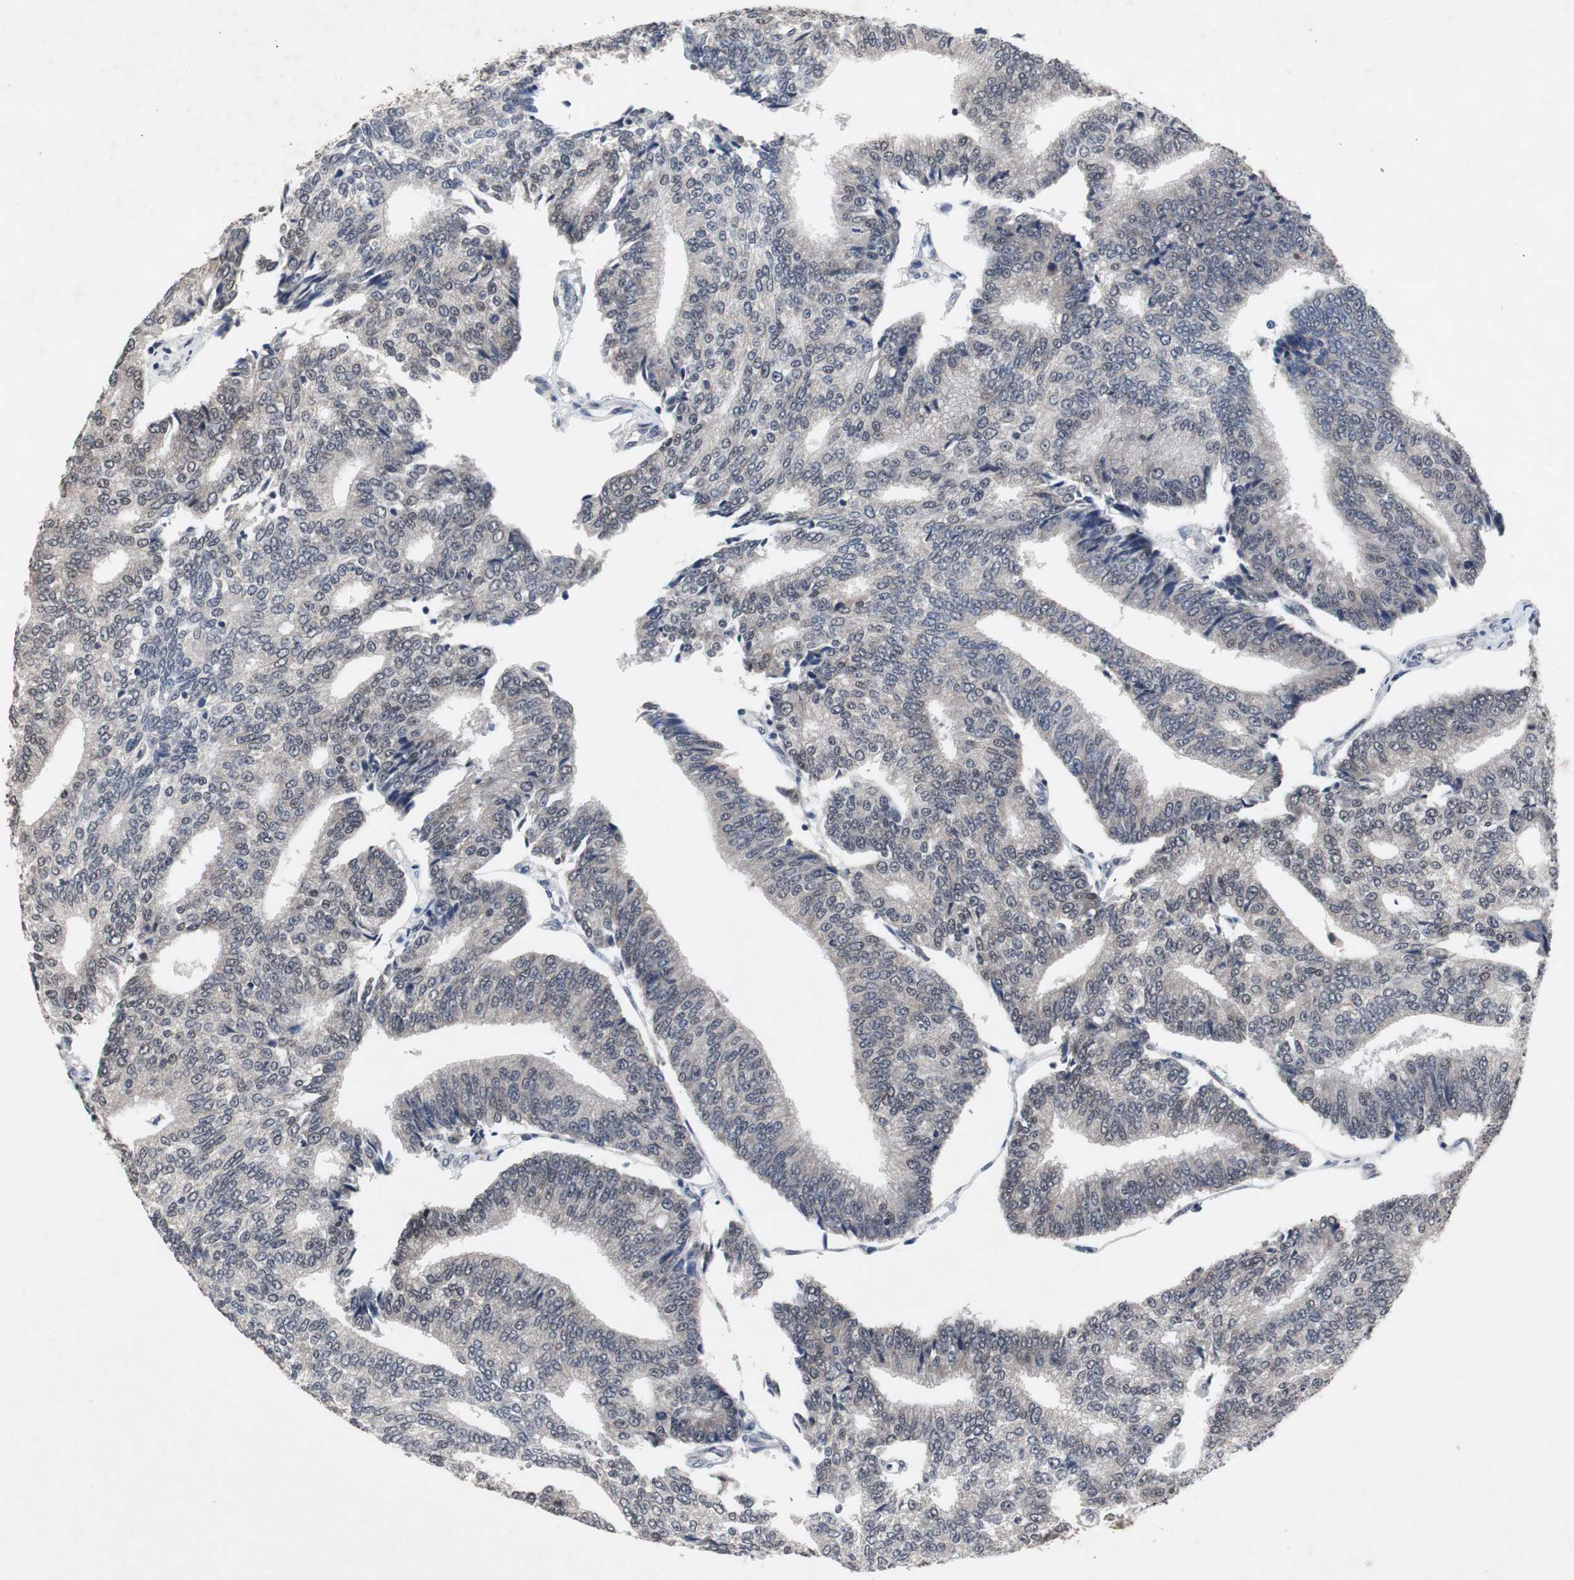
{"staining": {"intensity": "weak", "quantity": "25%-75%", "location": "cytoplasmic/membranous"}, "tissue": "prostate cancer", "cell_type": "Tumor cells", "image_type": "cancer", "snomed": [{"axis": "morphology", "description": "Adenocarcinoma, High grade"}, {"axis": "topography", "description": "Prostate"}], "caption": "The immunohistochemical stain labels weak cytoplasmic/membranous staining in tumor cells of prostate high-grade adenocarcinoma tissue.", "gene": "RBM47", "patient": {"sex": "male", "age": 55}}